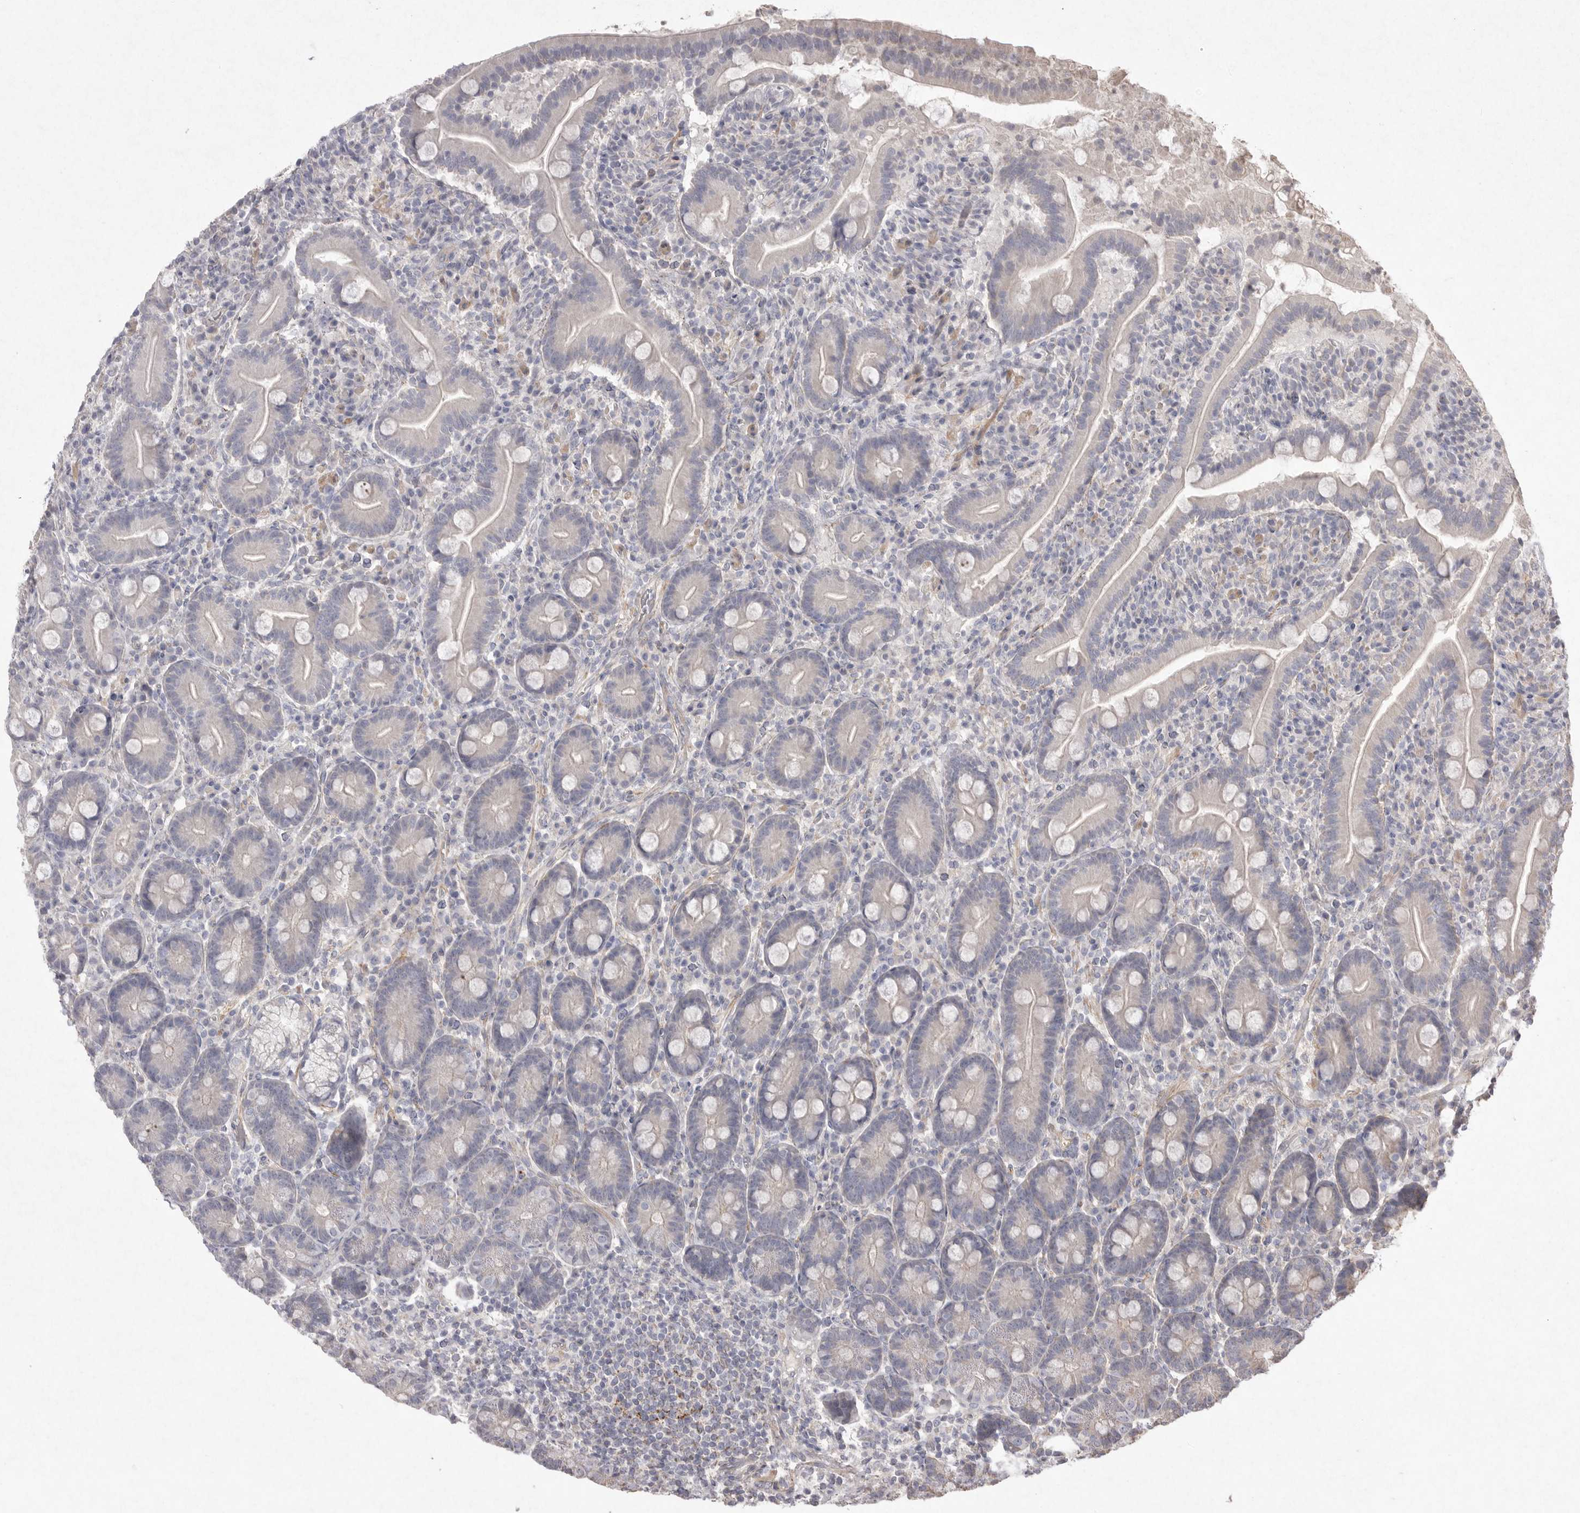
{"staining": {"intensity": "negative", "quantity": "none", "location": "none"}, "tissue": "duodenum", "cell_type": "Glandular cells", "image_type": "normal", "snomed": [{"axis": "morphology", "description": "Normal tissue, NOS"}, {"axis": "topography", "description": "Duodenum"}], "caption": "Immunohistochemistry photomicrograph of benign duodenum: duodenum stained with DAB (3,3'-diaminobenzidine) exhibits no significant protein positivity in glandular cells. The staining was performed using DAB (3,3'-diaminobenzidine) to visualize the protein expression in brown, while the nuclei were stained in blue with hematoxylin (Magnification: 20x).", "gene": "VANGL2", "patient": {"sex": "male", "age": 35}}